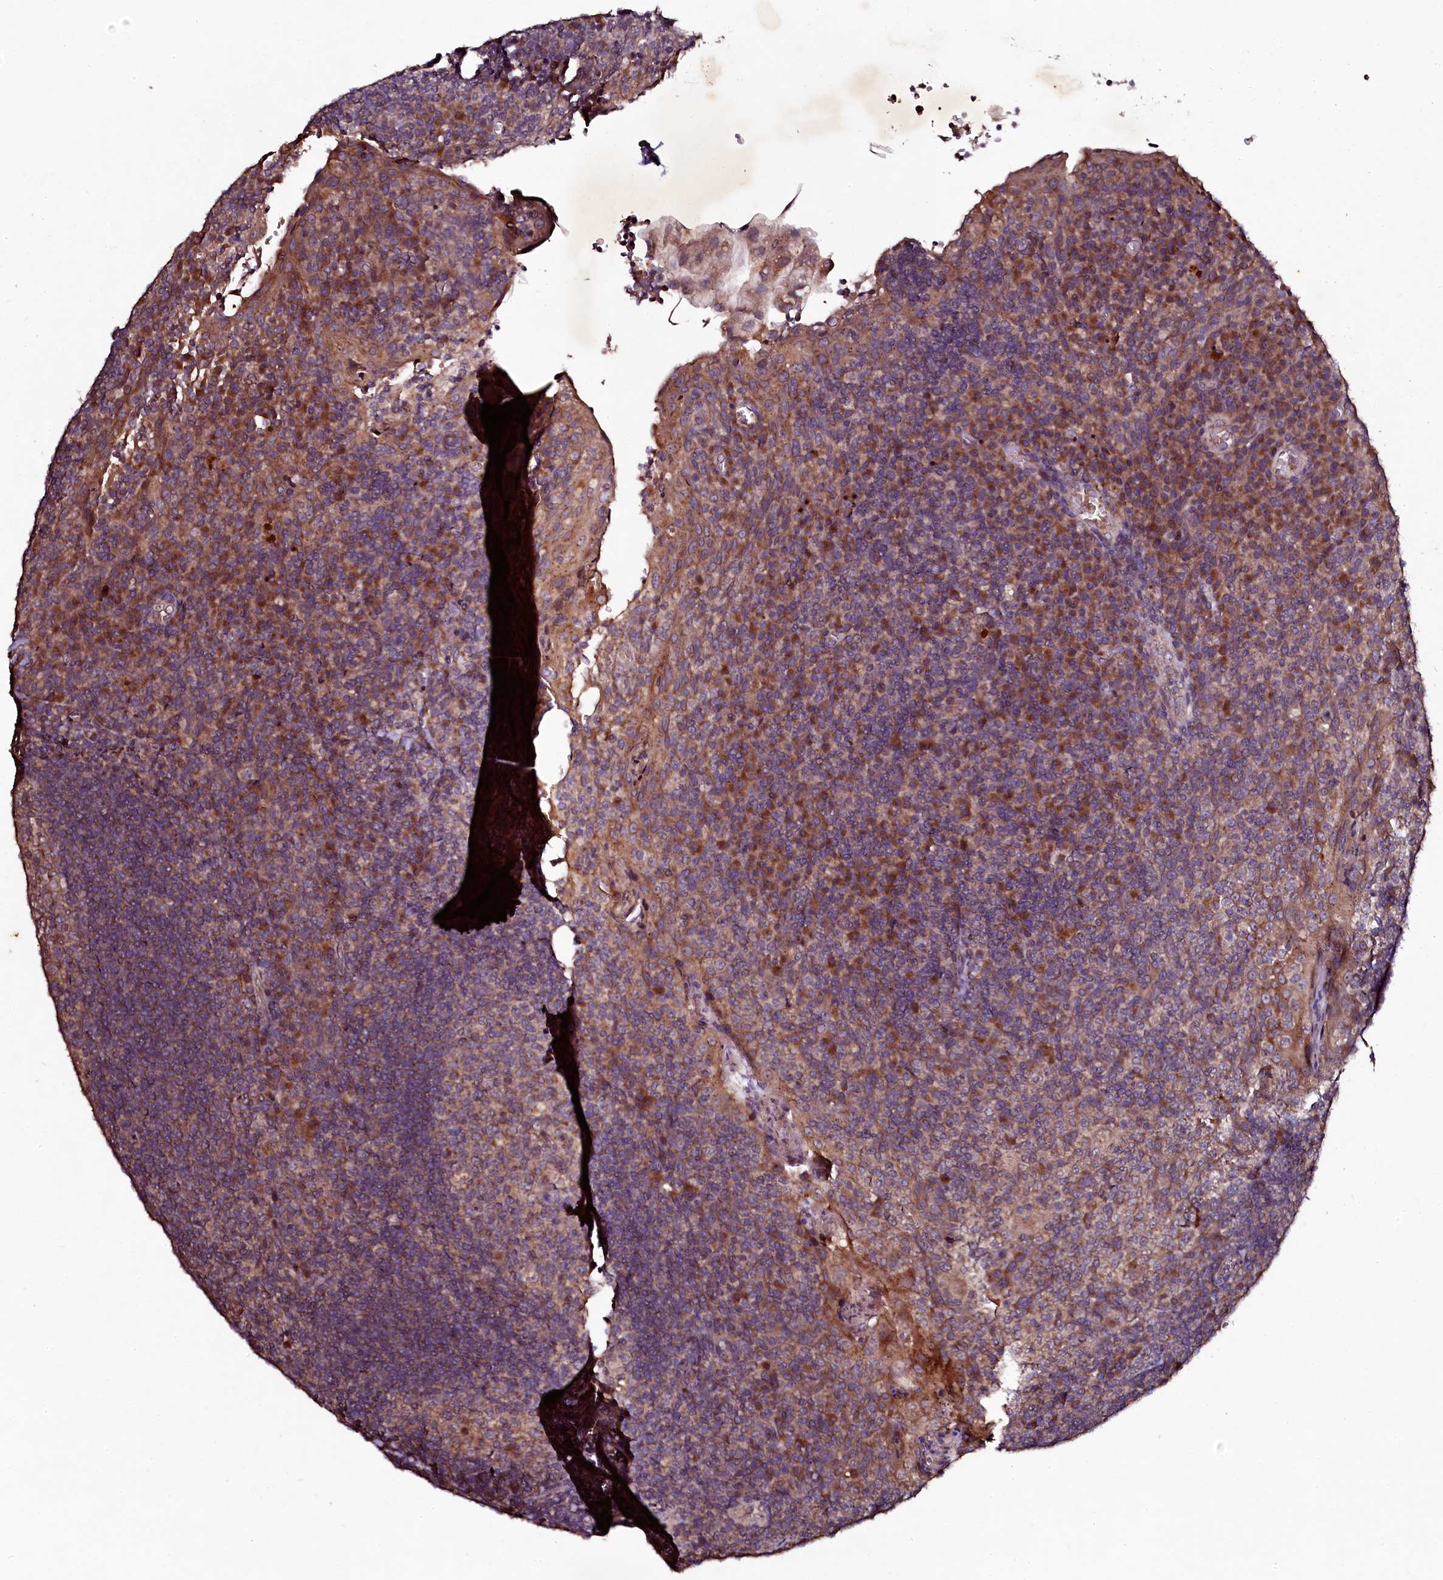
{"staining": {"intensity": "weak", "quantity": "25%-75%", "location": "cytoplasmic/membranous"}, "tissue": "tonsil", "cell_type": "Germinal center cells", "image_type": "normal", "snomed": [{"axis": "morphology", "description": "Normal tissue, NOS"}, {"axis": "topography", "description": "Tonsil"}], "caption": "Brown immunohistochemical staining in benign tonsil displays weak cytoplasmic/membranous positivity in approximately 25%-75% of germinal center cells.", "gene": "SEC24C", "patient": {"sex": "male", "age": 17}}